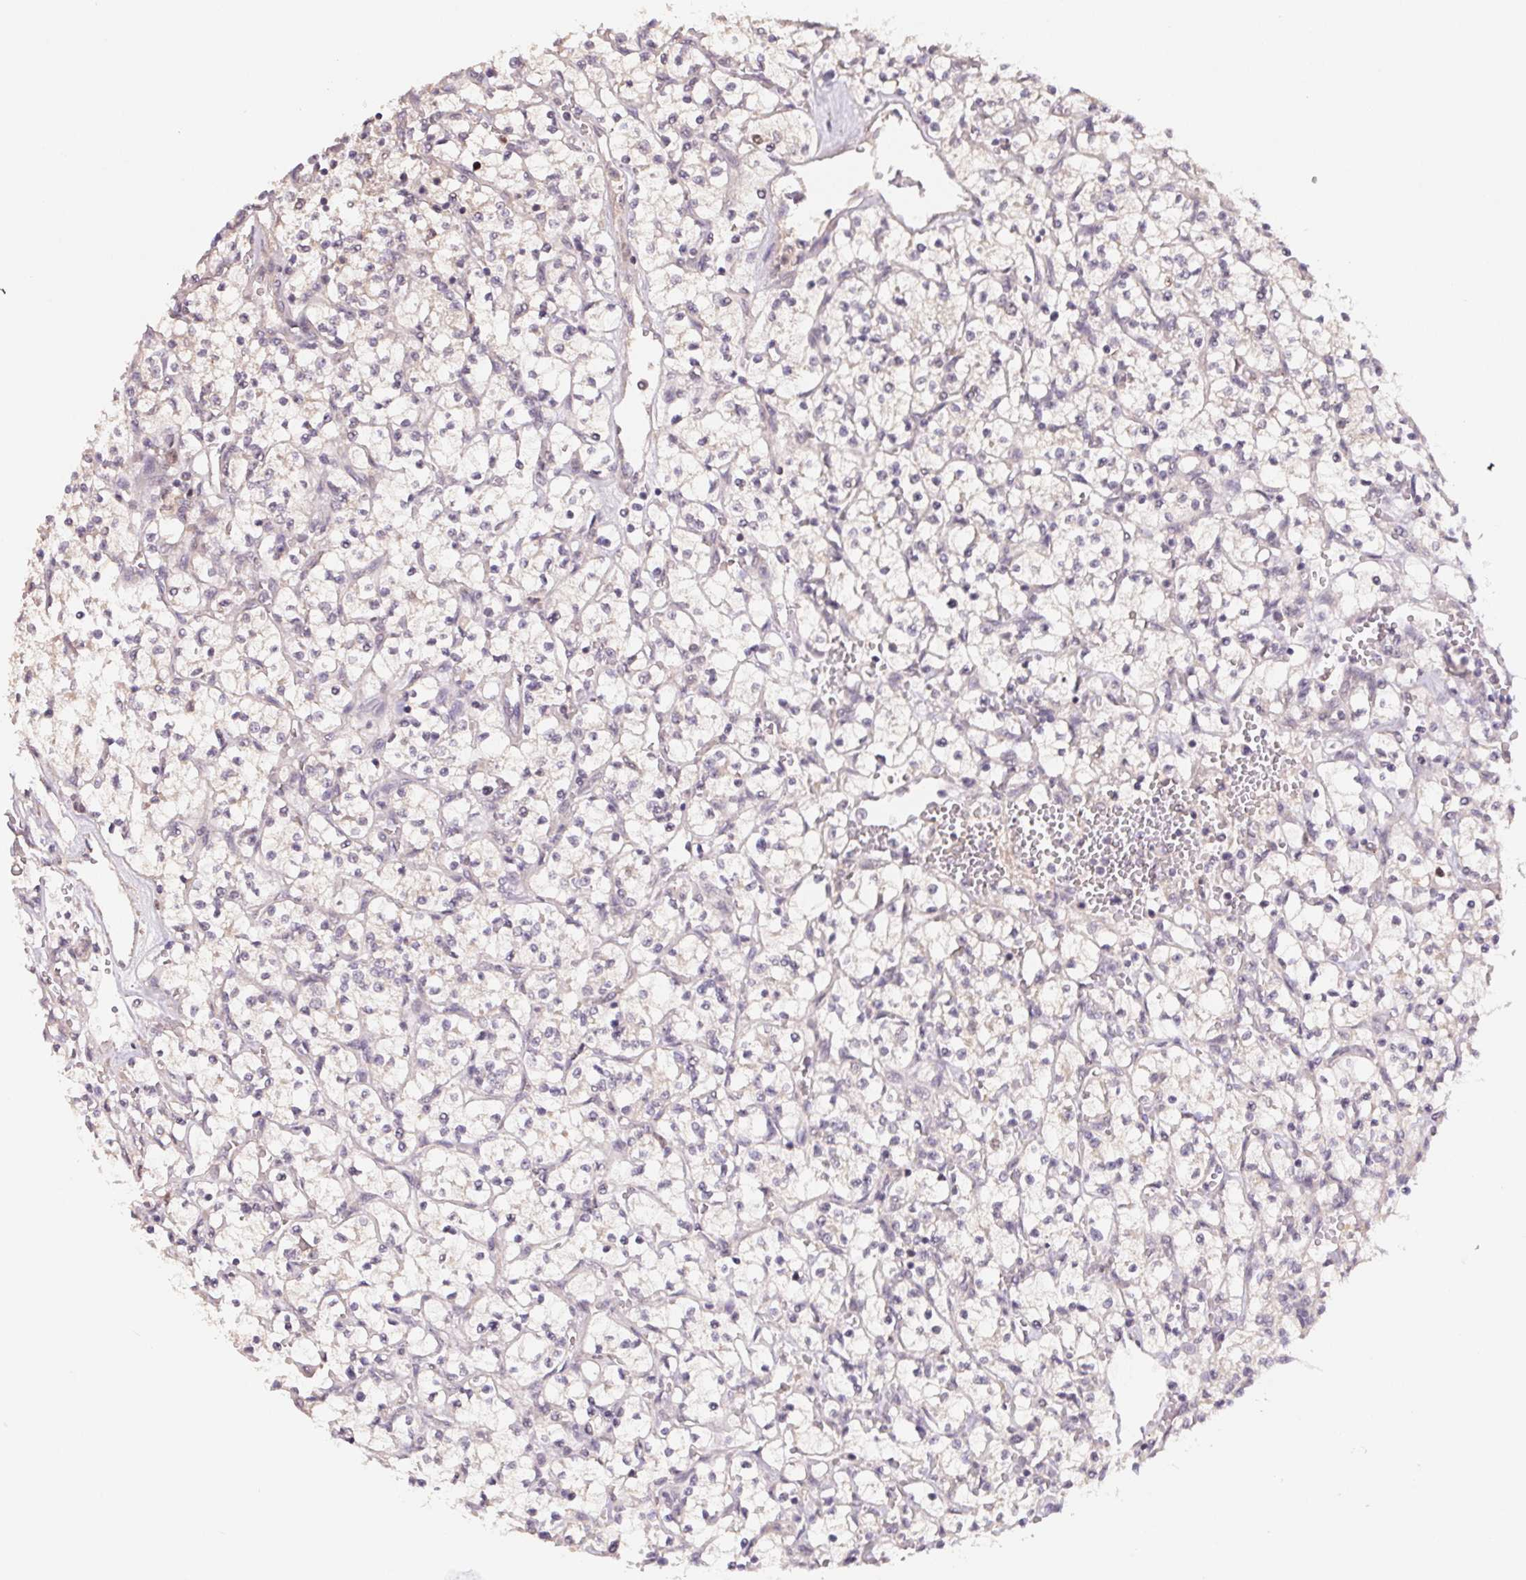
{"staining": {"intensity": "negative", "quantity": "none", "location": "none"}, "tissue": "renal cancer", "cell_type": "Tumor cells", "image_type": "cancer", "snomed": [{"axis": "morphology", "description": "Adenocarcinoma, NOS"}, {"axis": "topography", "description": "Kidney"}], "caption": "IHC histopathology image of renal cancer (adenocarcinoma) stained for a protein (brown), which shows no expression in tumor cells. (DAB (3,3'-diaminobenzidine) immunohistochemistry with hematoxylin counter stain).", "gene": "KIFC1", "patient": {"sex": "female", "age": 64}}